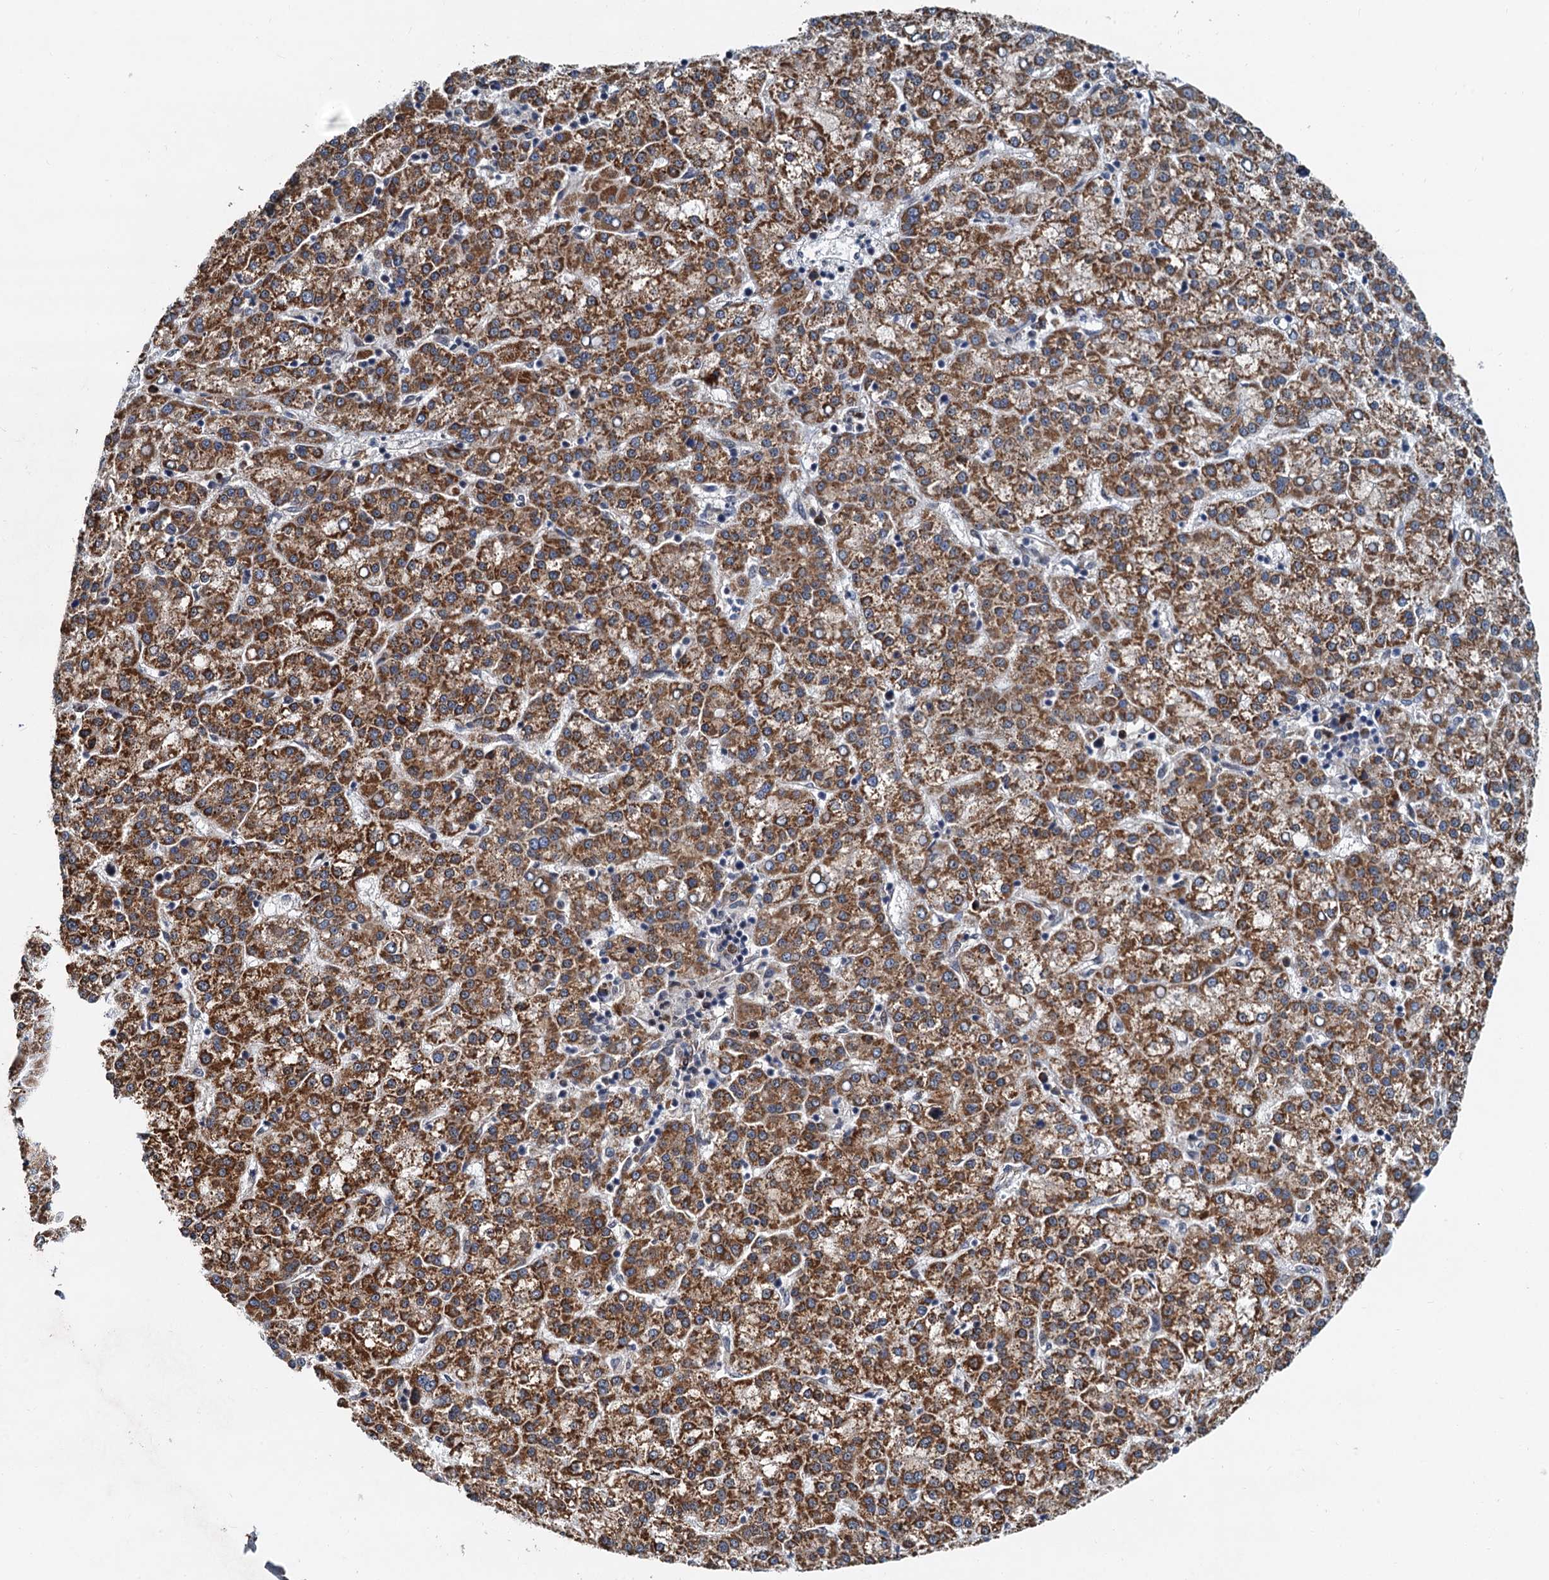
{"staining": {"intensity": "moderate", "quantity": ">75%", "location": "cytoplasmic/membranous"}, "tissue": "liver cancer", "cell_type": "Tumor cells", "image_type": "cancer", "snomed": [{"axis": "morphology", "description": "Carcinoma, Hepatocellular, NOS"}, {"axis": "topography", "description": "Liver"}], "caption": "About >75% of tumor cells in hepatocellular carcinoma (liver) reveal moderate cytoplasmic/membranous protein positivity as visualized by brown immunohistochemical staining.", "gene": "DNAJC21", "patient": {"sex": "female", "age": 58}}